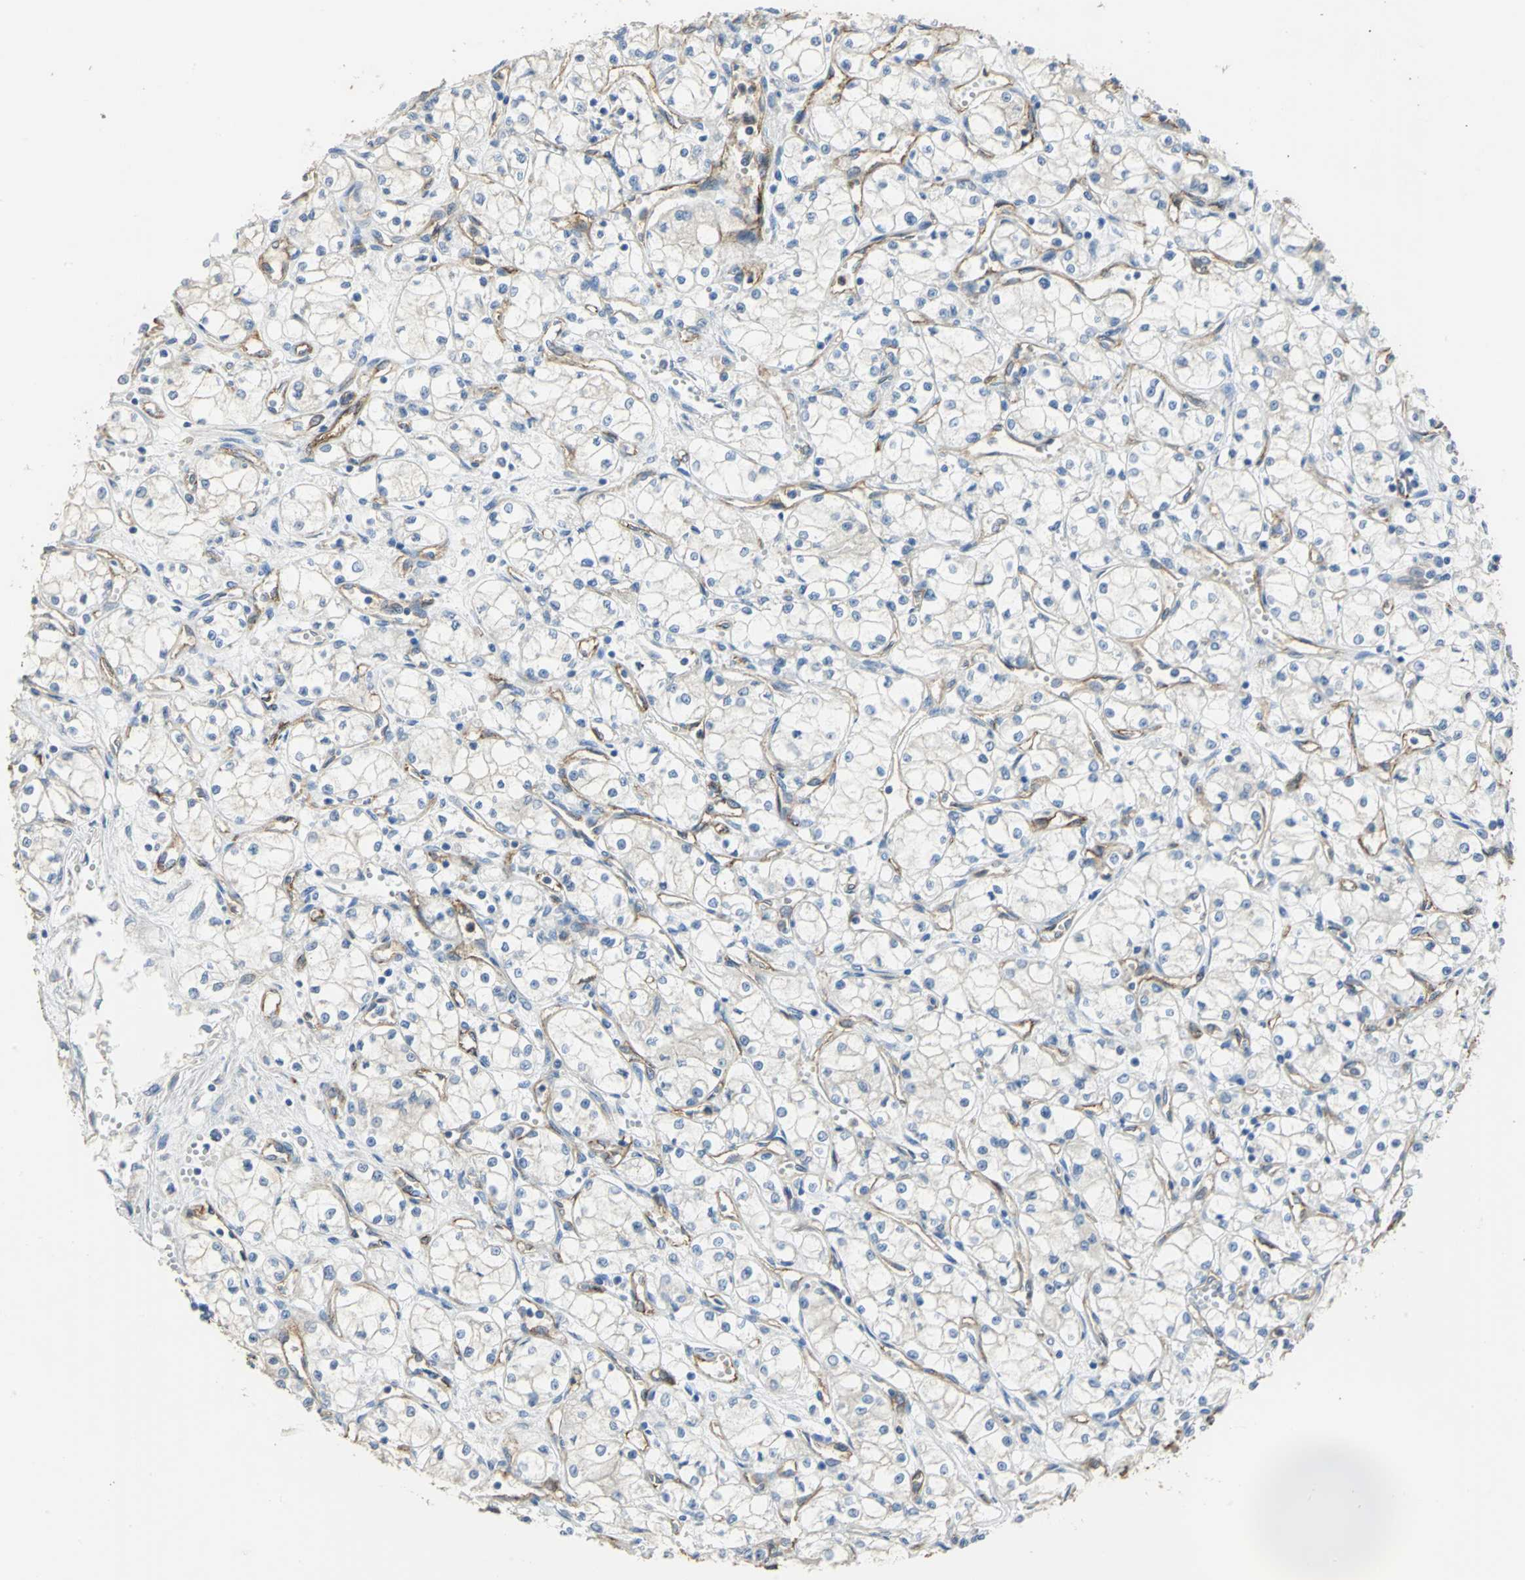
{"staining": {"intensity": "negative", "quantity": "none", "location": "none"}, "tissue": "renal cancer", "cell_type": "Tumor cells", "image_type": "cancer", "snomed": [{"axis": "morphology", "description": "Normal tissue, NOS"}, {"axis": "morphology", "description": "Adenocarcinoma, NOS"}, {"axis": "topography", "description": "Kidney"}], "caption": "The histopathology image exhibits no significant expression in tumor cells of renal adenocarcinoma.", "gene": "DLGAP5", "patient": {"sex": "male", "age": 59}}